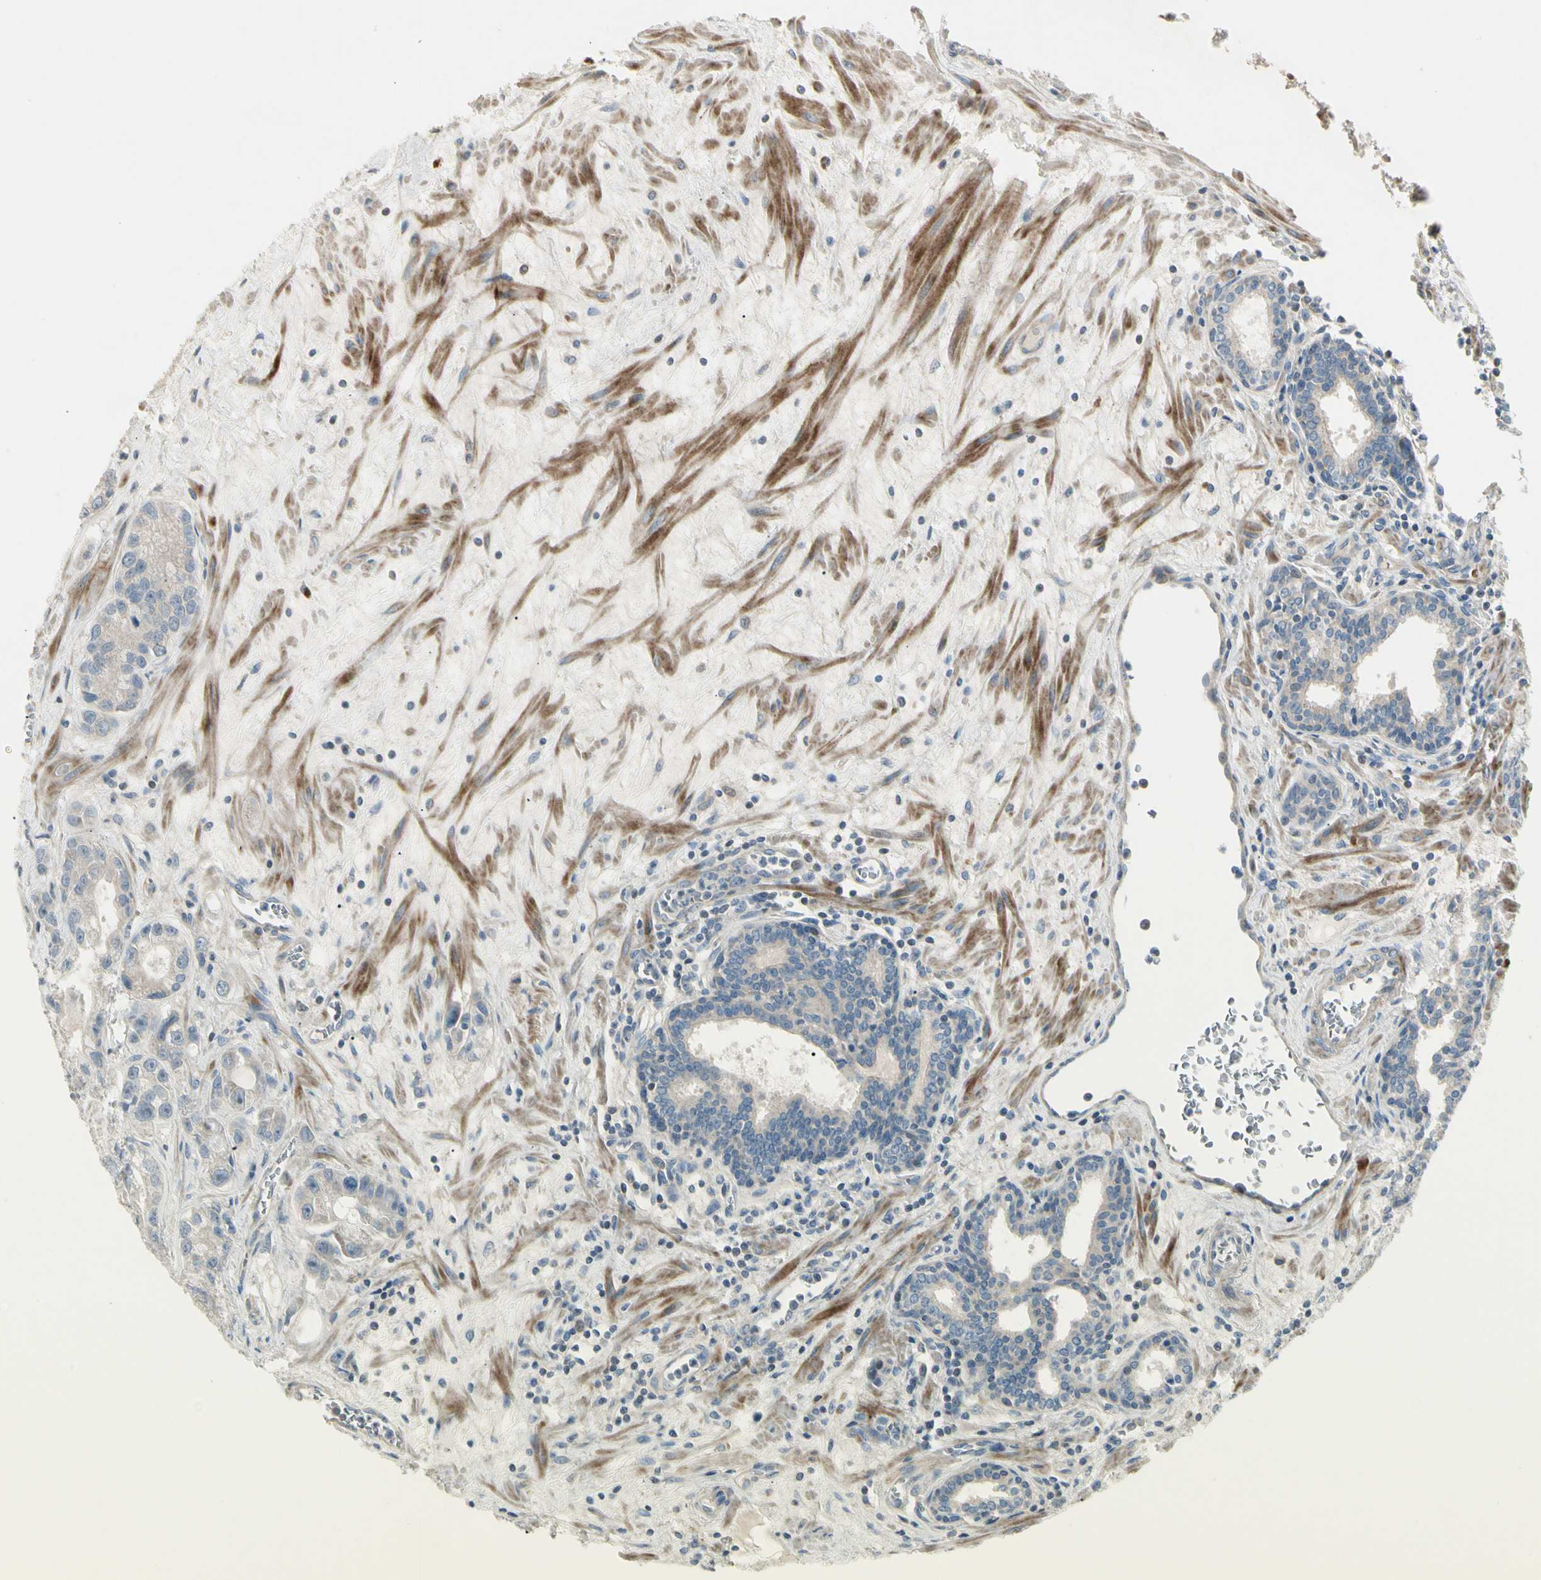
{"staining": {"intensity": "weak", "quantity": "25%-75%", "location": "cytoplasmic/membranous"}, "tissue": "prostate cancer", "cell_type": "Tumor cells", "image_type": "cancer", "snomed": [{"axis": "morphology", "description": "Adenocarcinoma, Low grade"}, {"axis": "topography", "description": "Prostate"}], "caption": "Immunohistochemistry (DAB) staining of human prostate cancer (adenocarcinoma (low-grade)) demonstrates weak cytoplasmic/membranous protein expression in about 25%-75% of tumor cells. The staining was performed using DAB, with brown indicating positive protein expression. Nuclei are stained blue with hematoxylin.", "gene": "ADGRA3", "patient": {"sex": "male", "age": 59}}